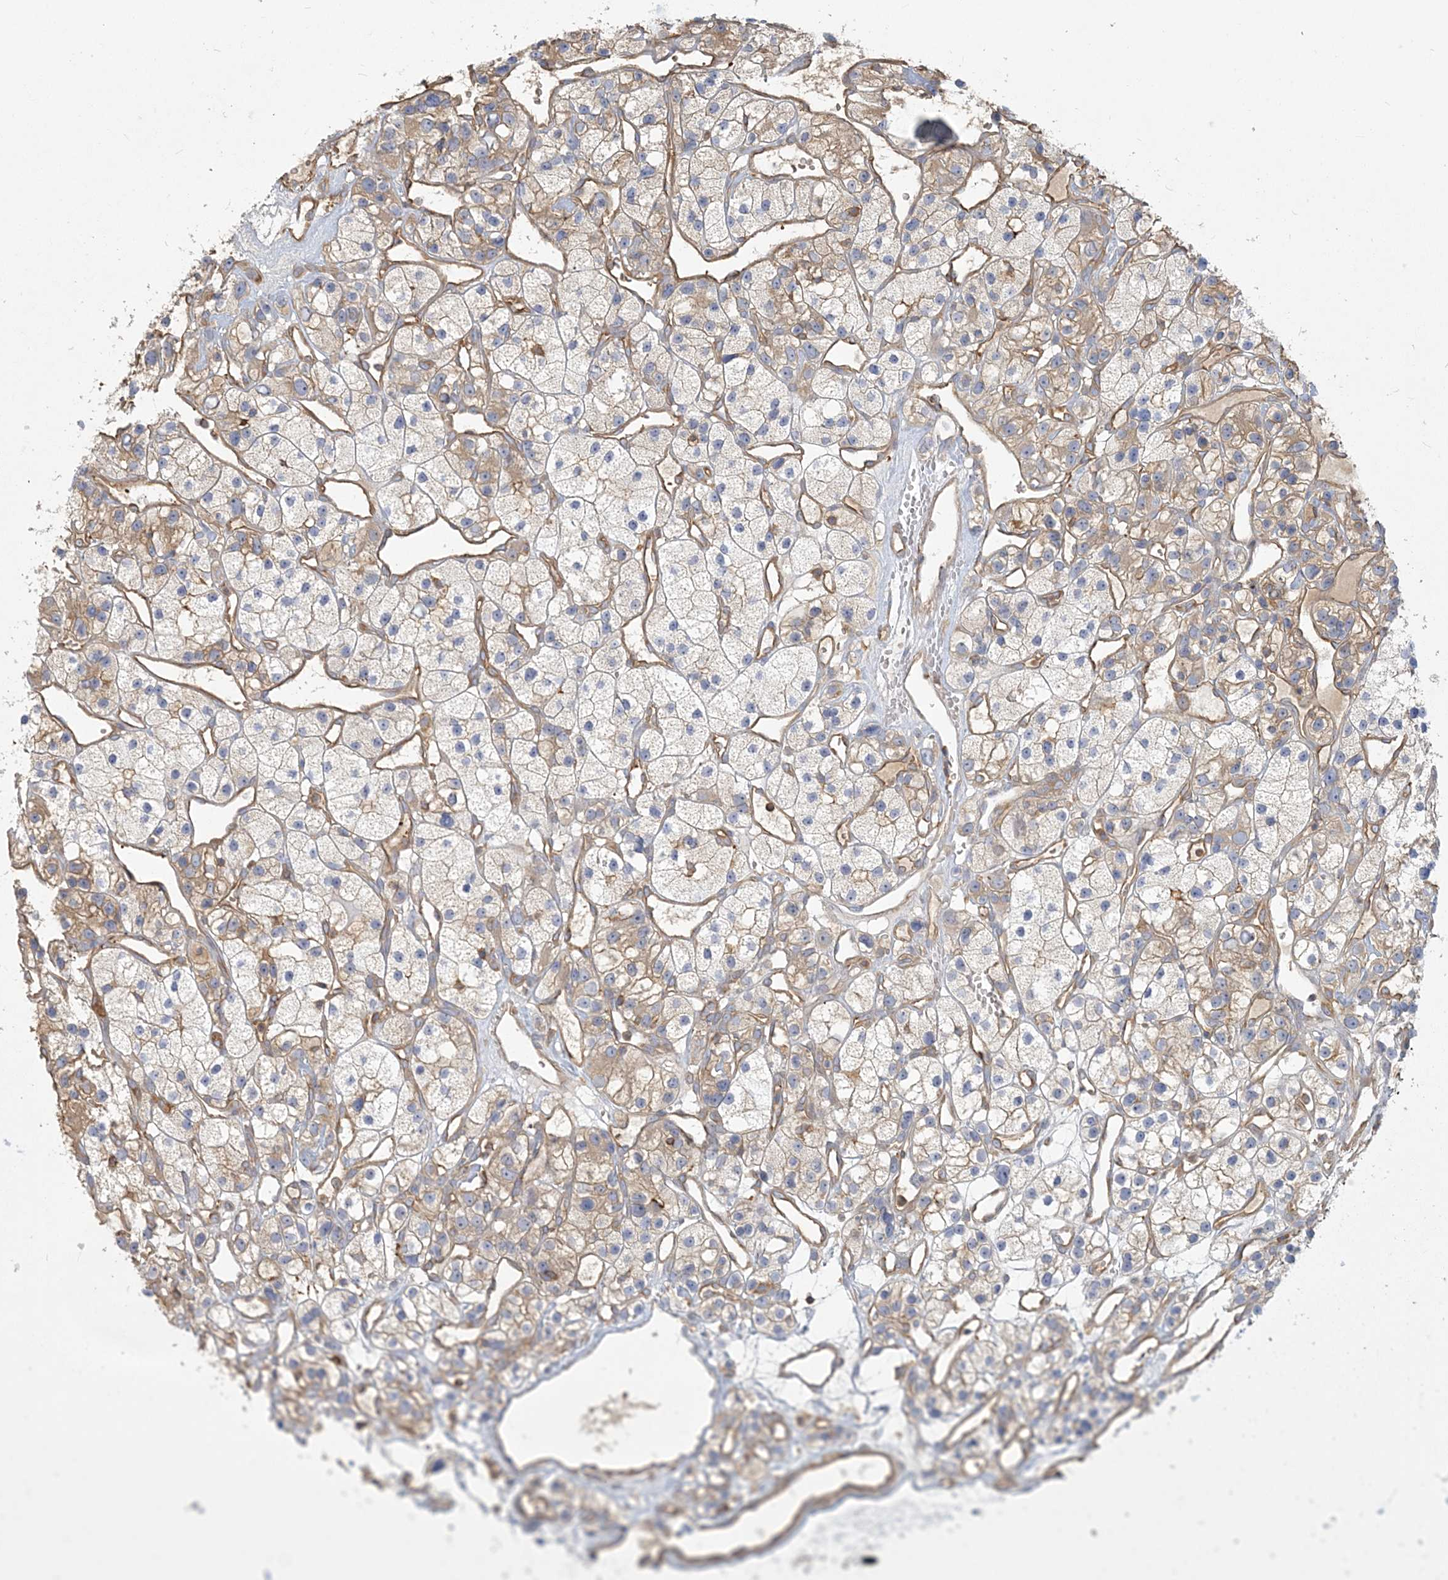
{"staining": {"intensity": "weak", "quantity": "25%-75%", "location": "cytoplasmic/membranous"}, "tissue": "renal cancer", "cell_type": "Tumor cells", "image_type": "cancer", "snomed": [{"axis": "morphology", "description": "Adenocarcinoma, NOS"}, {"axis": "topography", "description": "Kidney"}], "caption": "About 25%-75% of tumor cells in adenocarcinoma (renal) demonstrate weak cytoplasmic/membranous protein expression as visualized by brown immunohistochemical staining.", "gene": "ANKS1A", "patient": {"sex": "female", "age": 57}}